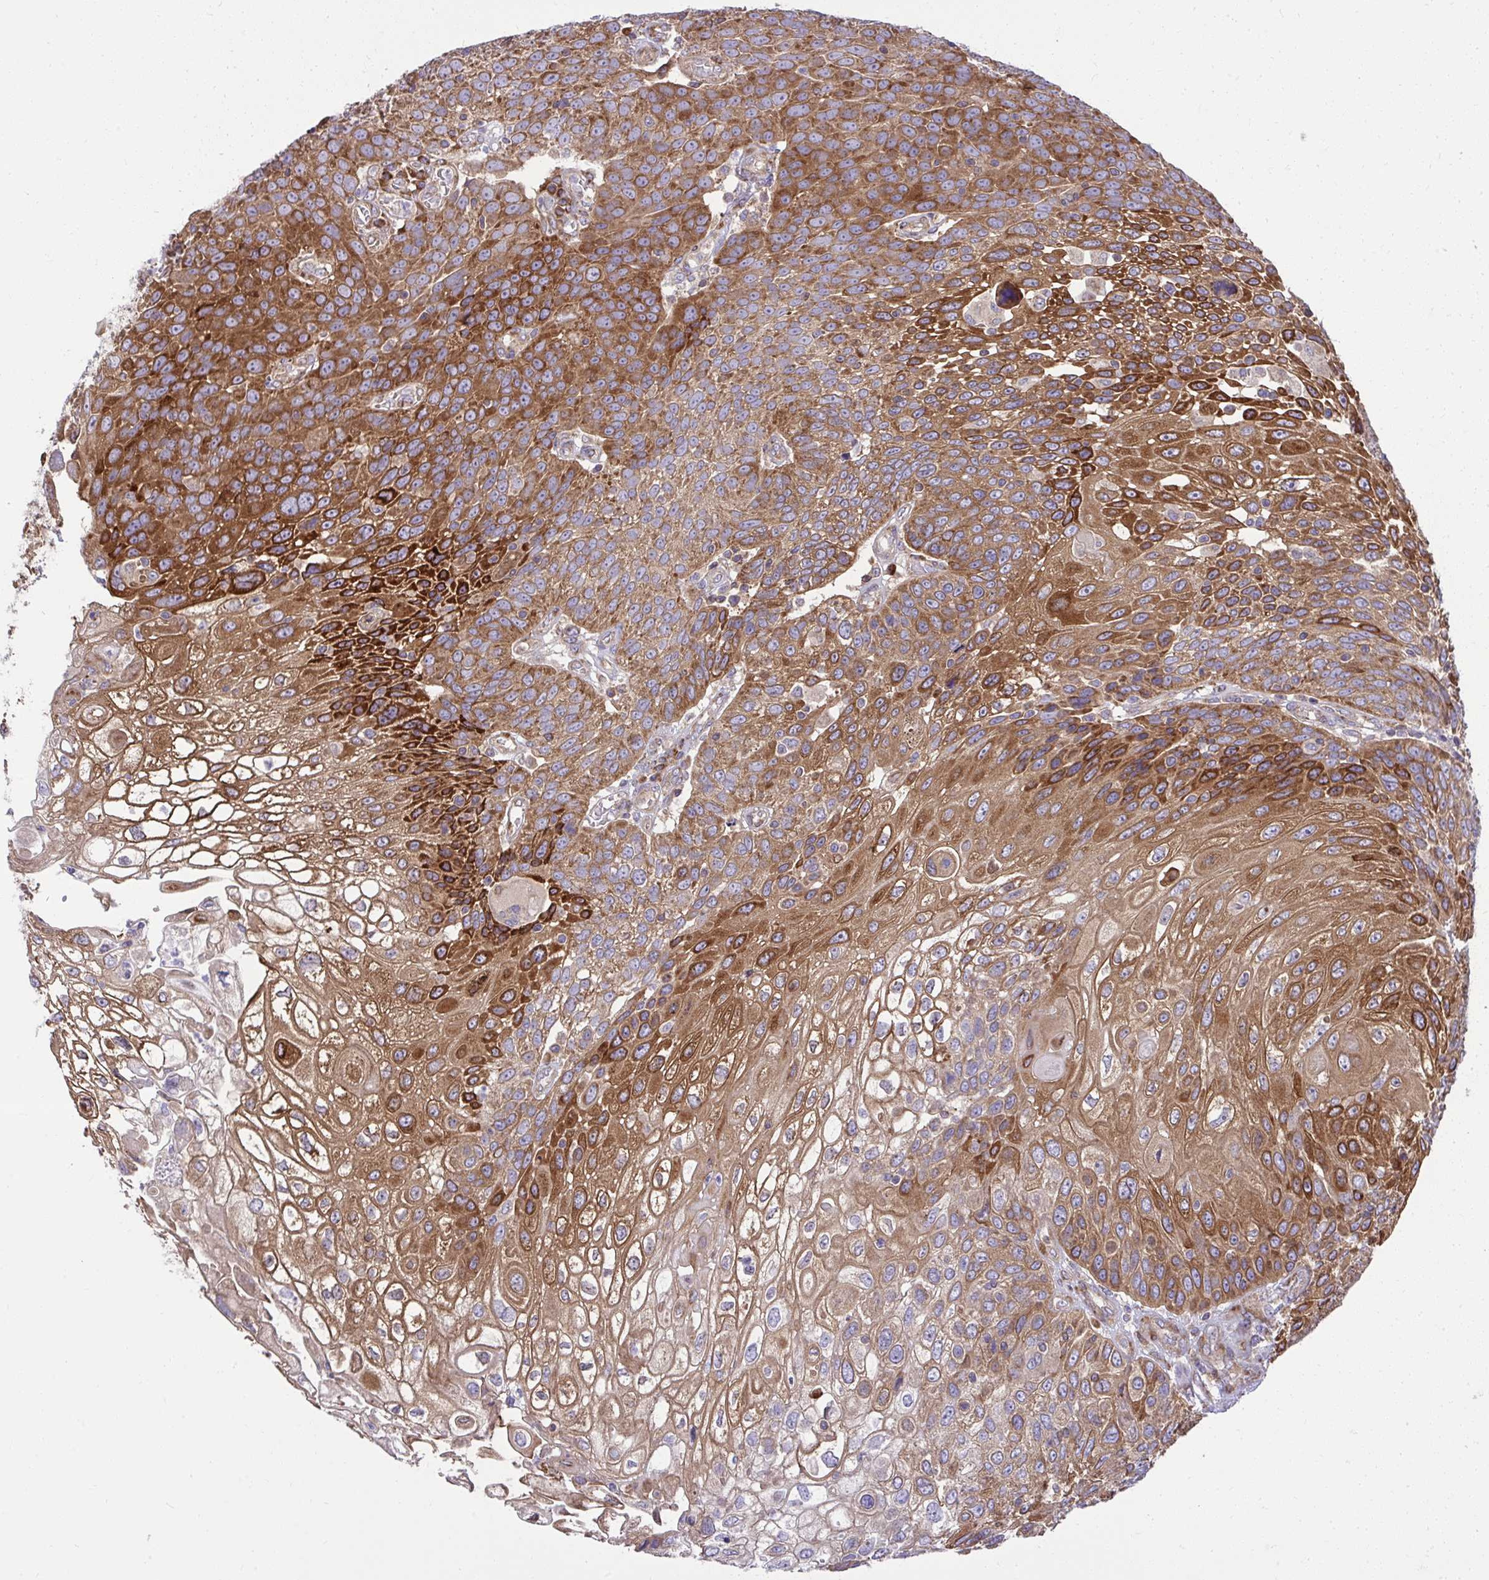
{"staining": {"intensity": "strong", "quantity": ">75%", "location": "cytoplasmic/membranous"}, "tissue": "urothelial cancer", "cell_type": "Tumor cells", "image_type": "cancer", "snomed": [{"axis": "morphology", "description": "Urothelial carcinoma, High grade"}, {"axis": "topography", "description": "Urinary bladder"}], "caption": "Tumor cells demonstrate strong cytoplasmic/membranous positivity in about >75% of cells in urothelial cancer. Using DAB (3,3'-diaminobenzidine) (brown) and hematoxylin (blue) stains, captured at high magnification using brightfield microscopy.", "gene": "NMNAT3", "patient": {"sex": "female", "age": 70}}